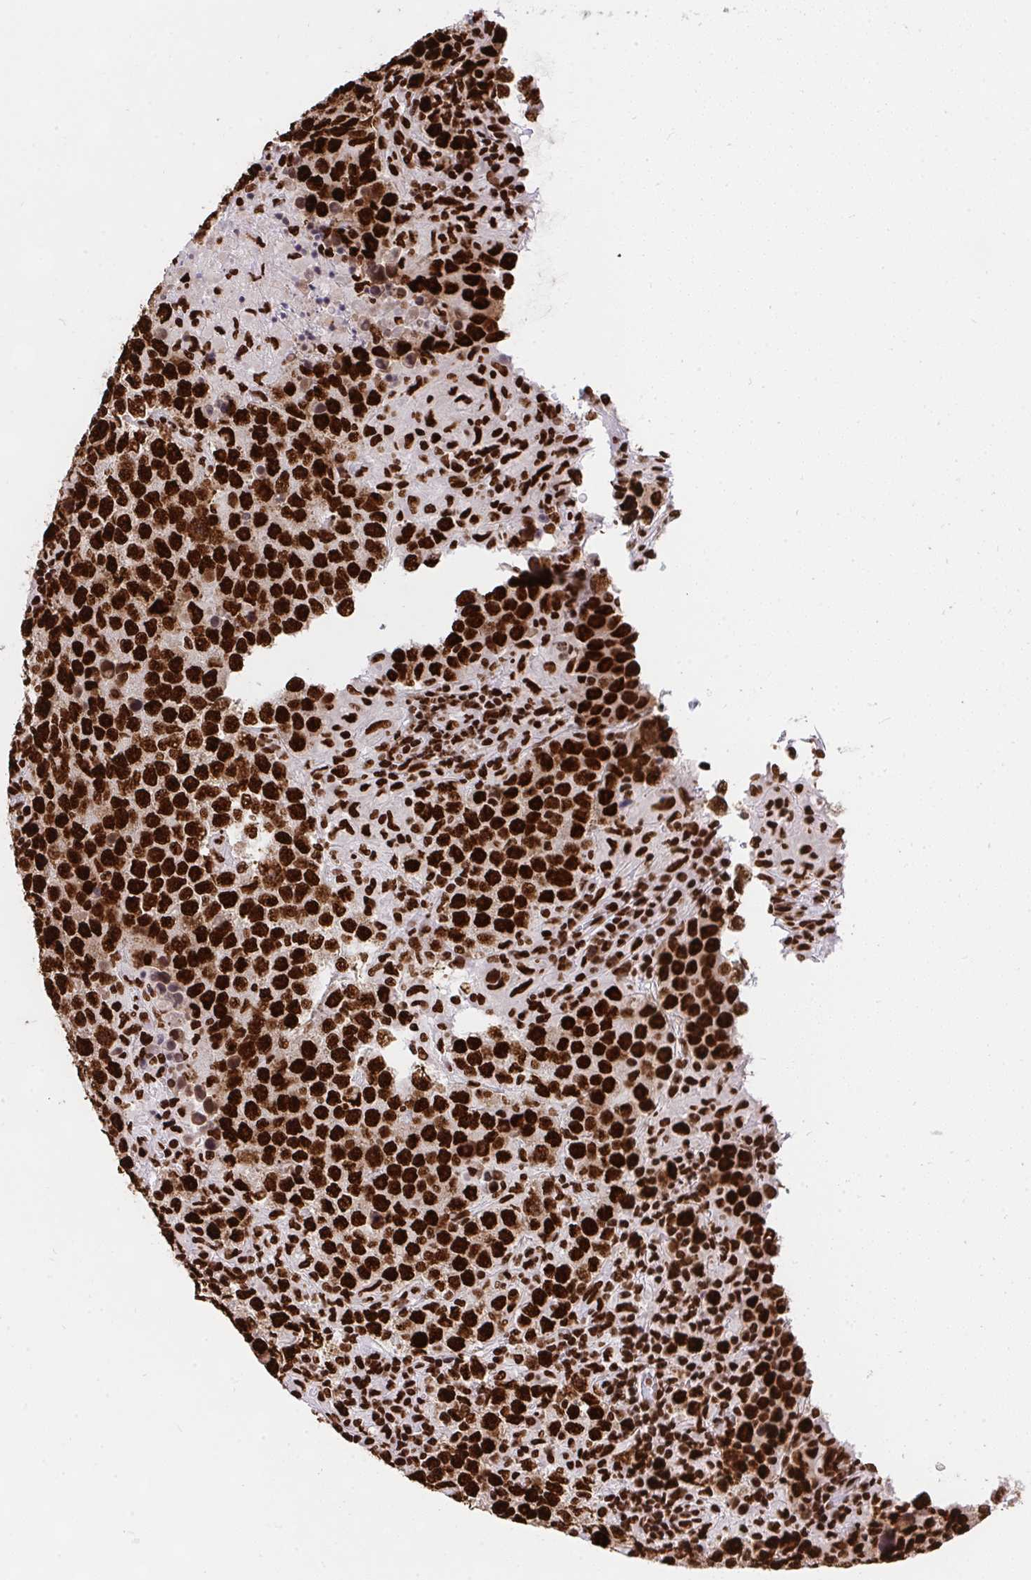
{"staining": {"intensity": "strong", "quantity": ">75%", "location": "nuclear"}, "tissue": "testis cancer", "cell_type": "Tumor cells", "image_type": "cancer", "snomed": [{"axis": "morphology", "description": "Normal tissue, NOS"}, {"axis": "morphology", "description": "Urothelial carcinoma, High grade"}, {"axis": "morphology", "description": "Seminoma, NOS"}, {"axis": "morphology", "description": "Carcinoma, Embryonal, NOS"}, {"axis": "topography", "description": "Urinary bladder"}, {"axis": "topography", "description": "Testis"}], "caption": "Testis urothelial carcinoma (high-grade) tissue reveals strong nuclear staining in approximately >75% of tumor cells", "gene": "HNRNPL", "patient": {"sex": "male", "age": 41}}